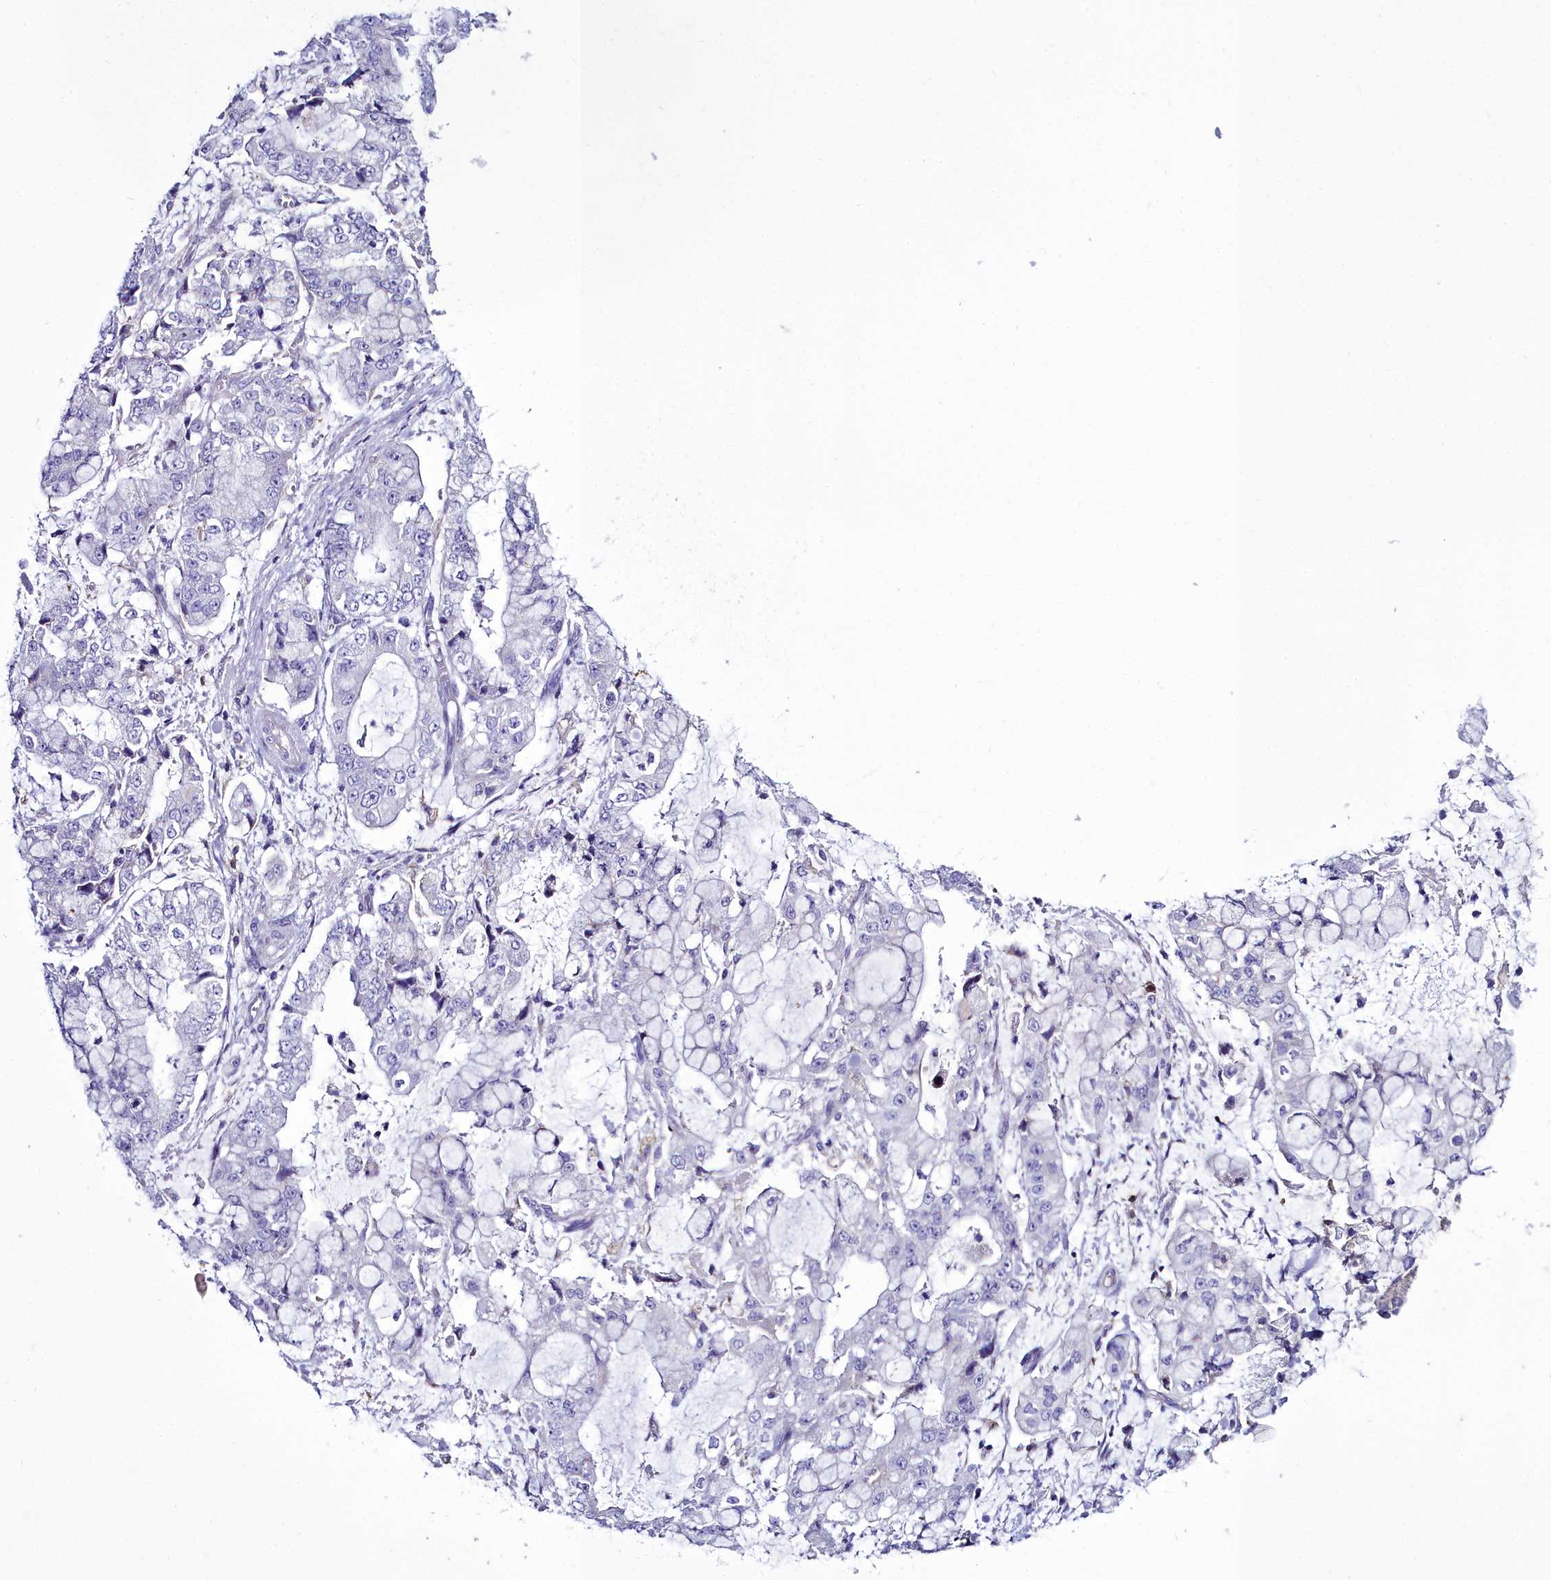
{"staining": {"intensity": "negative", "quantity": "none", "location": "none"}, "tissue": "stomach cancer", "cell_type": "Tumor cells", "image_type": "cancer", "snomed": [{"axis": "morphology", "description": "Adenocarcinoma, NOS"}, {"axis": "topography", "description": "Stomach"}], "caption": "This is an IHC histopathology image of human stomach cancer (adenocarcinoma). There is no positivity in tumor cells.", "gene": "CD5", "patient": {"sex": "male", "age": 76}}